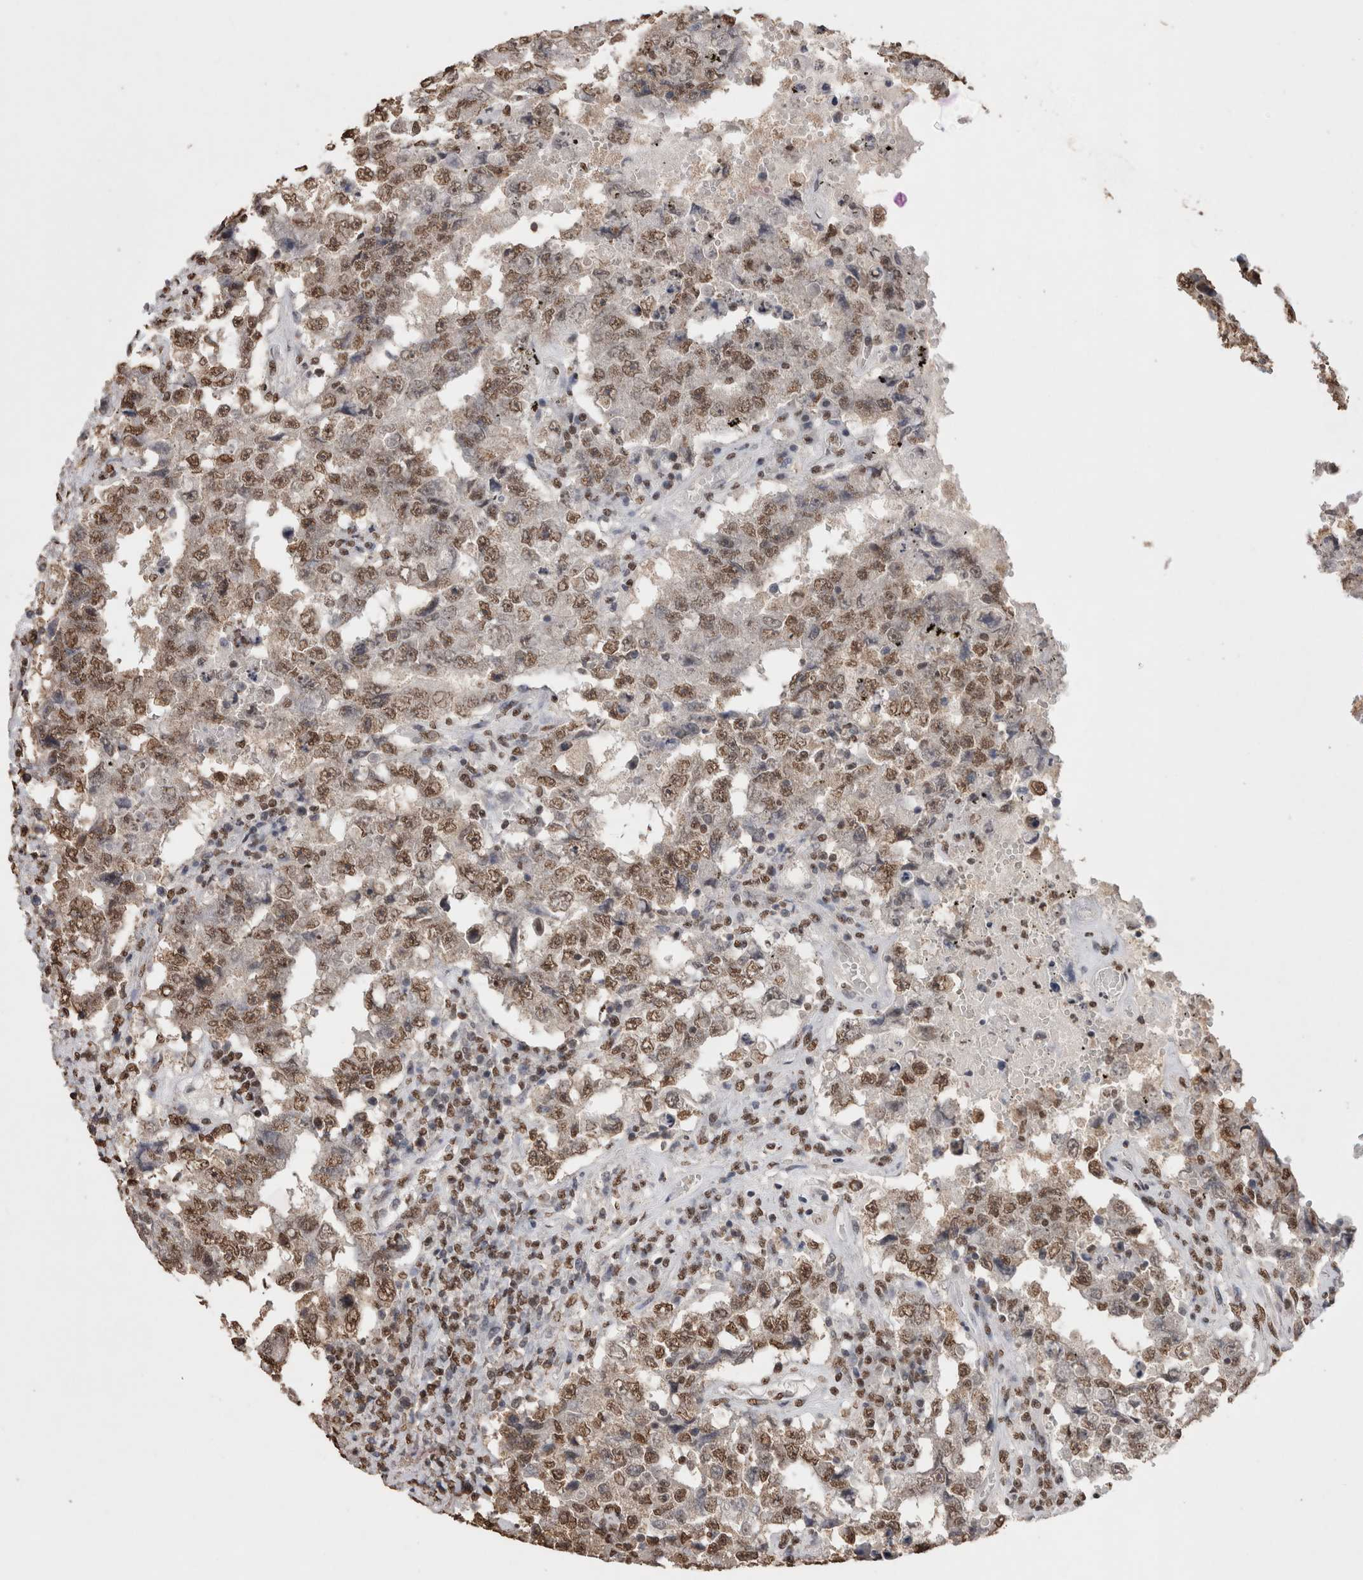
{"staining": {"intensity": "moderate", "quantity": ">75%", "location": "nuclear"}, "tissue": "testis cancer", "cell_type": "Tumor cells", "image_type": "cancer", "snomed": [{"axis": "morphology", "description": "Carcinoma, Embryonal, NOS"}, {"axis": "topography", "description": "Testis"}], "caption": "Immunohistochemistry (IHC) image of neoplastic tissue: testis embryonal carcinoma stained using immunohistochemistry reveals medium levels of moderate protein expression localized specifically in the nuclear of tumor cells, appearing as a nuclear brown color.", "gene": "NTHL1", "patient": {"sex": "male", "age": 26}}